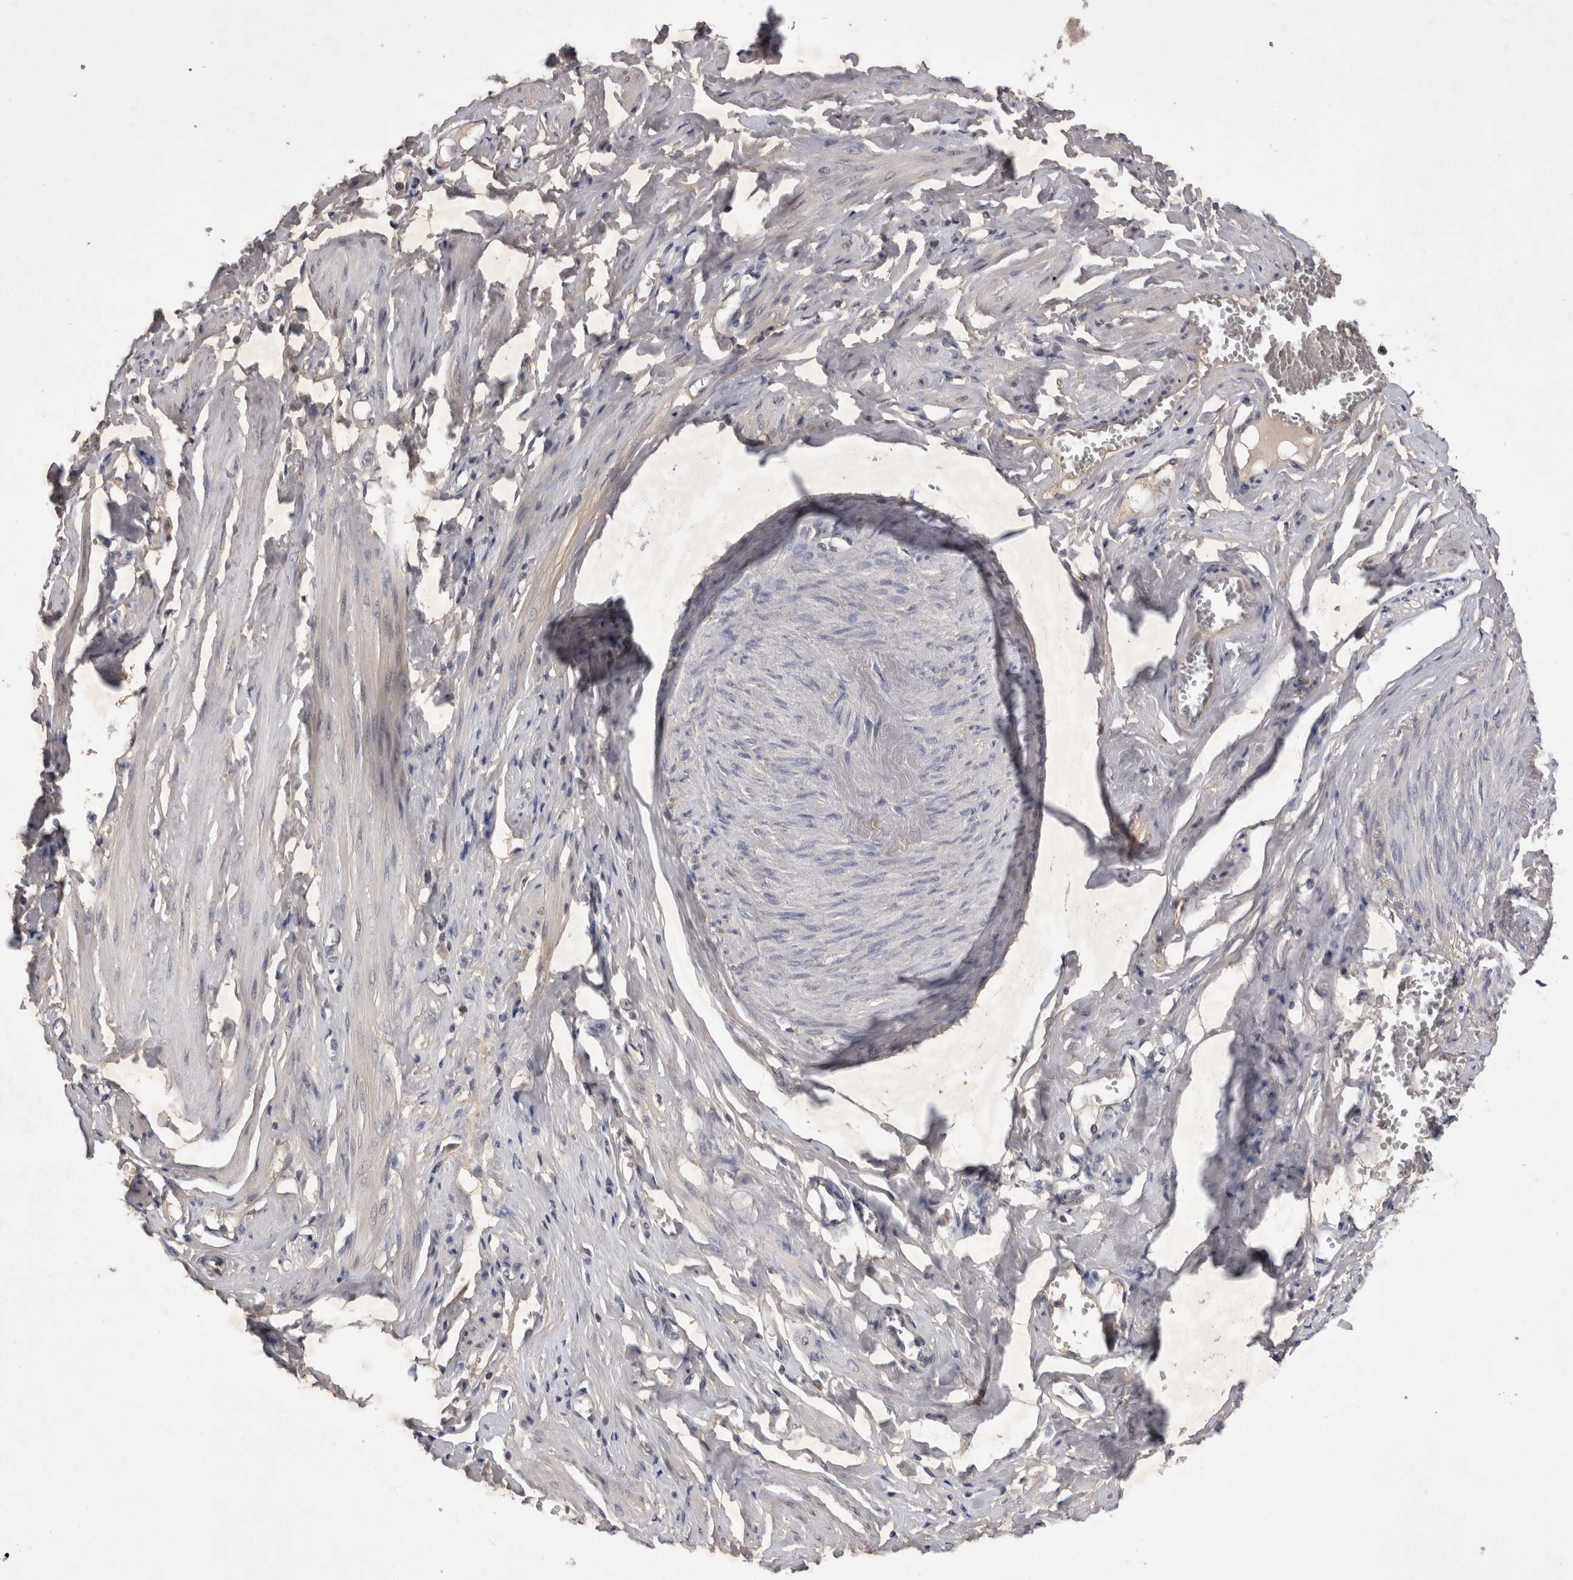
{"staining": {"intensity": "weak", "quantity": ">75%", "location": "cytoplasmic/membranous"}, "tissue": "adipose tissue", "cell_type": "Adipocytes", "image_type": "normal", "snomed": [{"axis": "morphology", "description": "Normal tissue, NOS"}, {"axis": "topography", "description": "Vascular tissue"}, {"axis": "topography", "description": "Fallopian tube"}, {"axis": "topography", "description": "Ovary"}], "caption": "Adipocytes display low levels of weak cytoplasmic/membranous staining in about >75% of cells in unremarkable adipose tissue. (DAB IHC with brightfield microscopy, high magnification).", "gene": "ZNF114", "patient": {"sex": "female", "age": 67}}